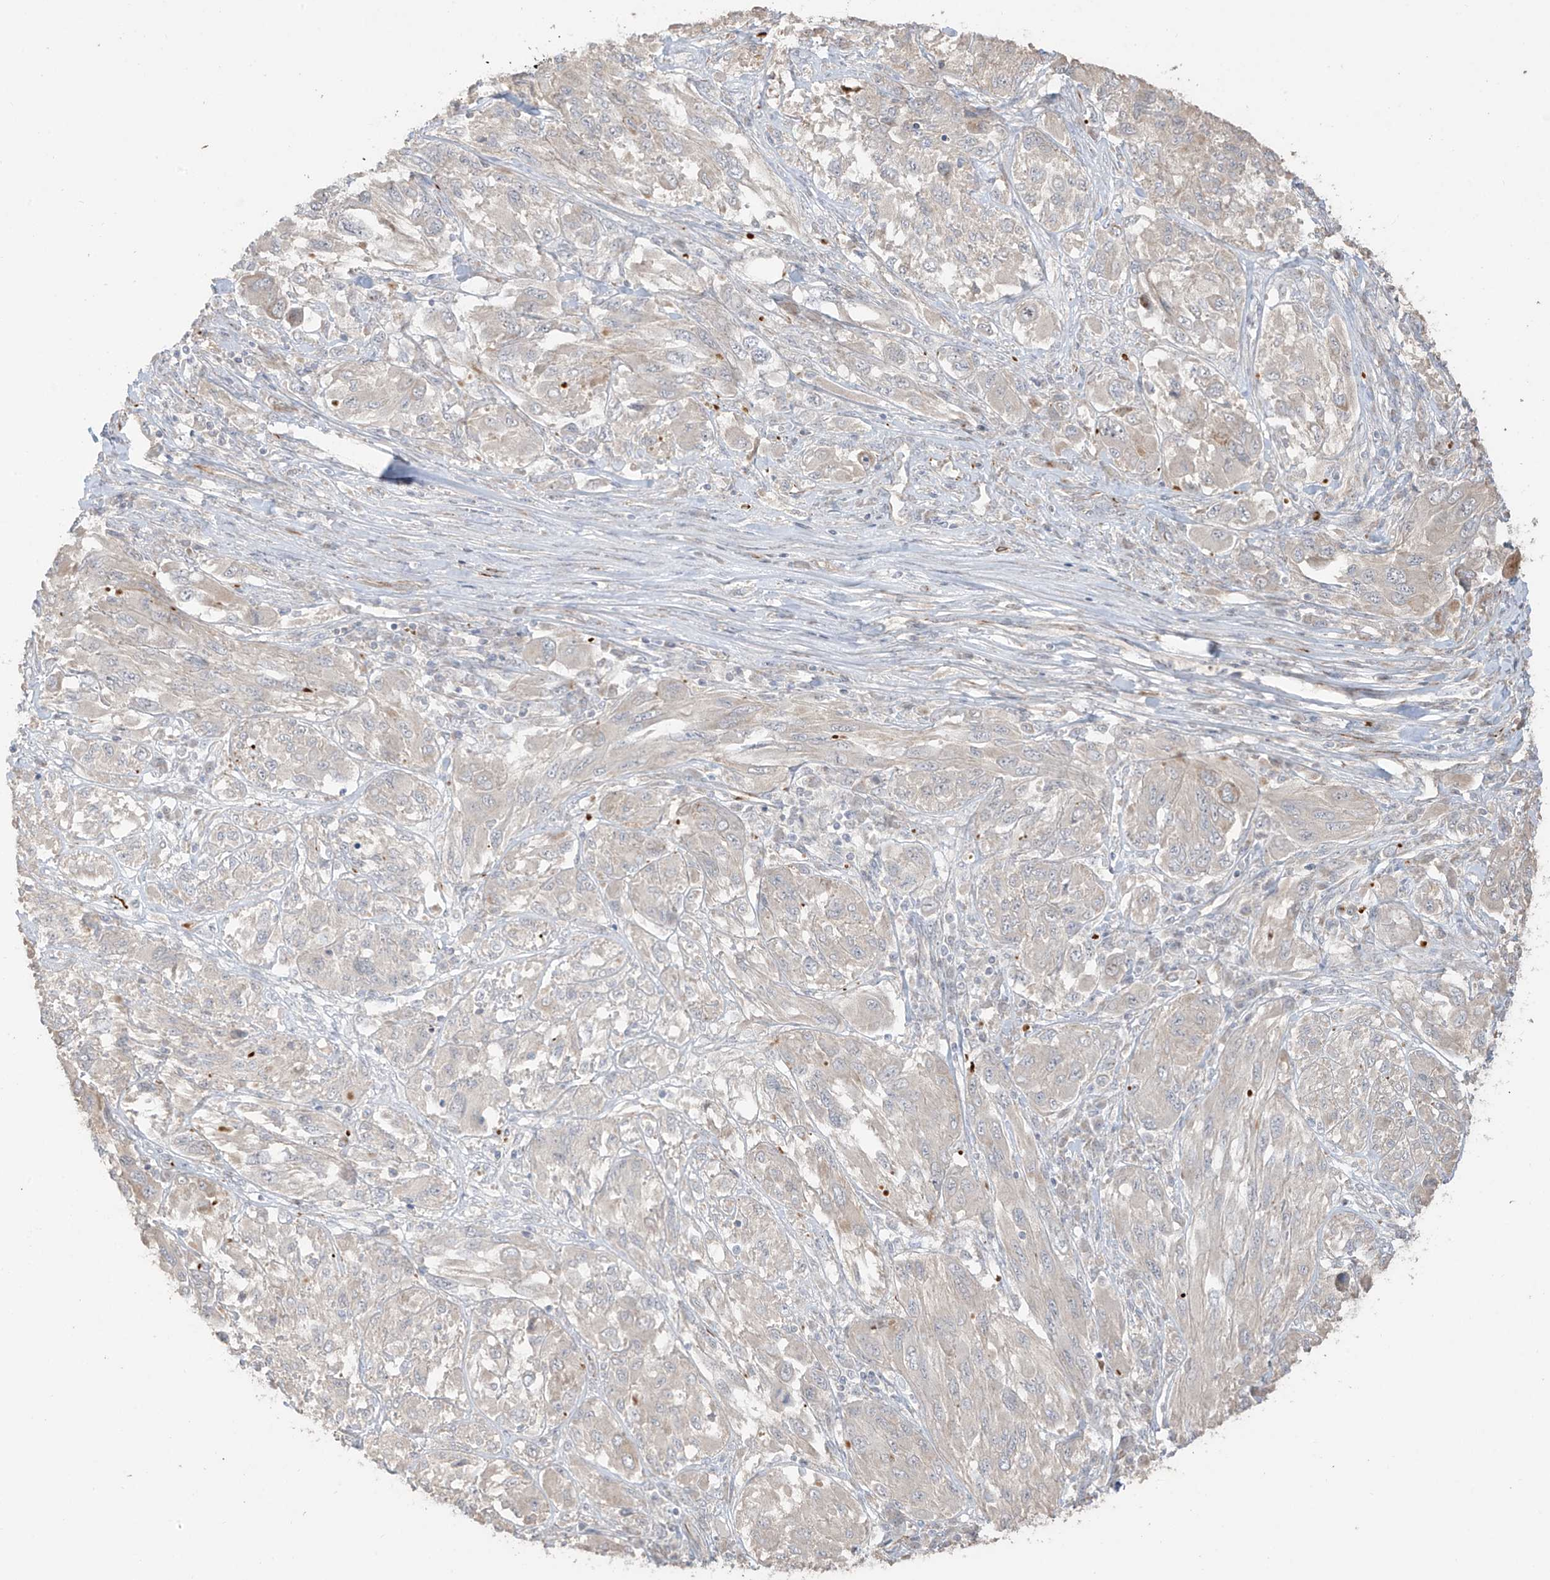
{"staining": {"intensity": "negative", "quantity": "none", "location": "none"}, "tissue": "melanoma", "cell_type": "Tumor cells", "image_type": "cancer", "snomed": [{"axis": "morphology", "description": "Malignant melanoma, NOS"}, {"axis": "topography", "description": "Skin"}], "caption": "High magnification brightfield microscopy of melanoma stained with DAB (brown) and counterstained with hematoxylin (blue): tumor cells show no significant staining.", "gene": "DCDC2", "patient": {"sex": "female", "age": 91}}